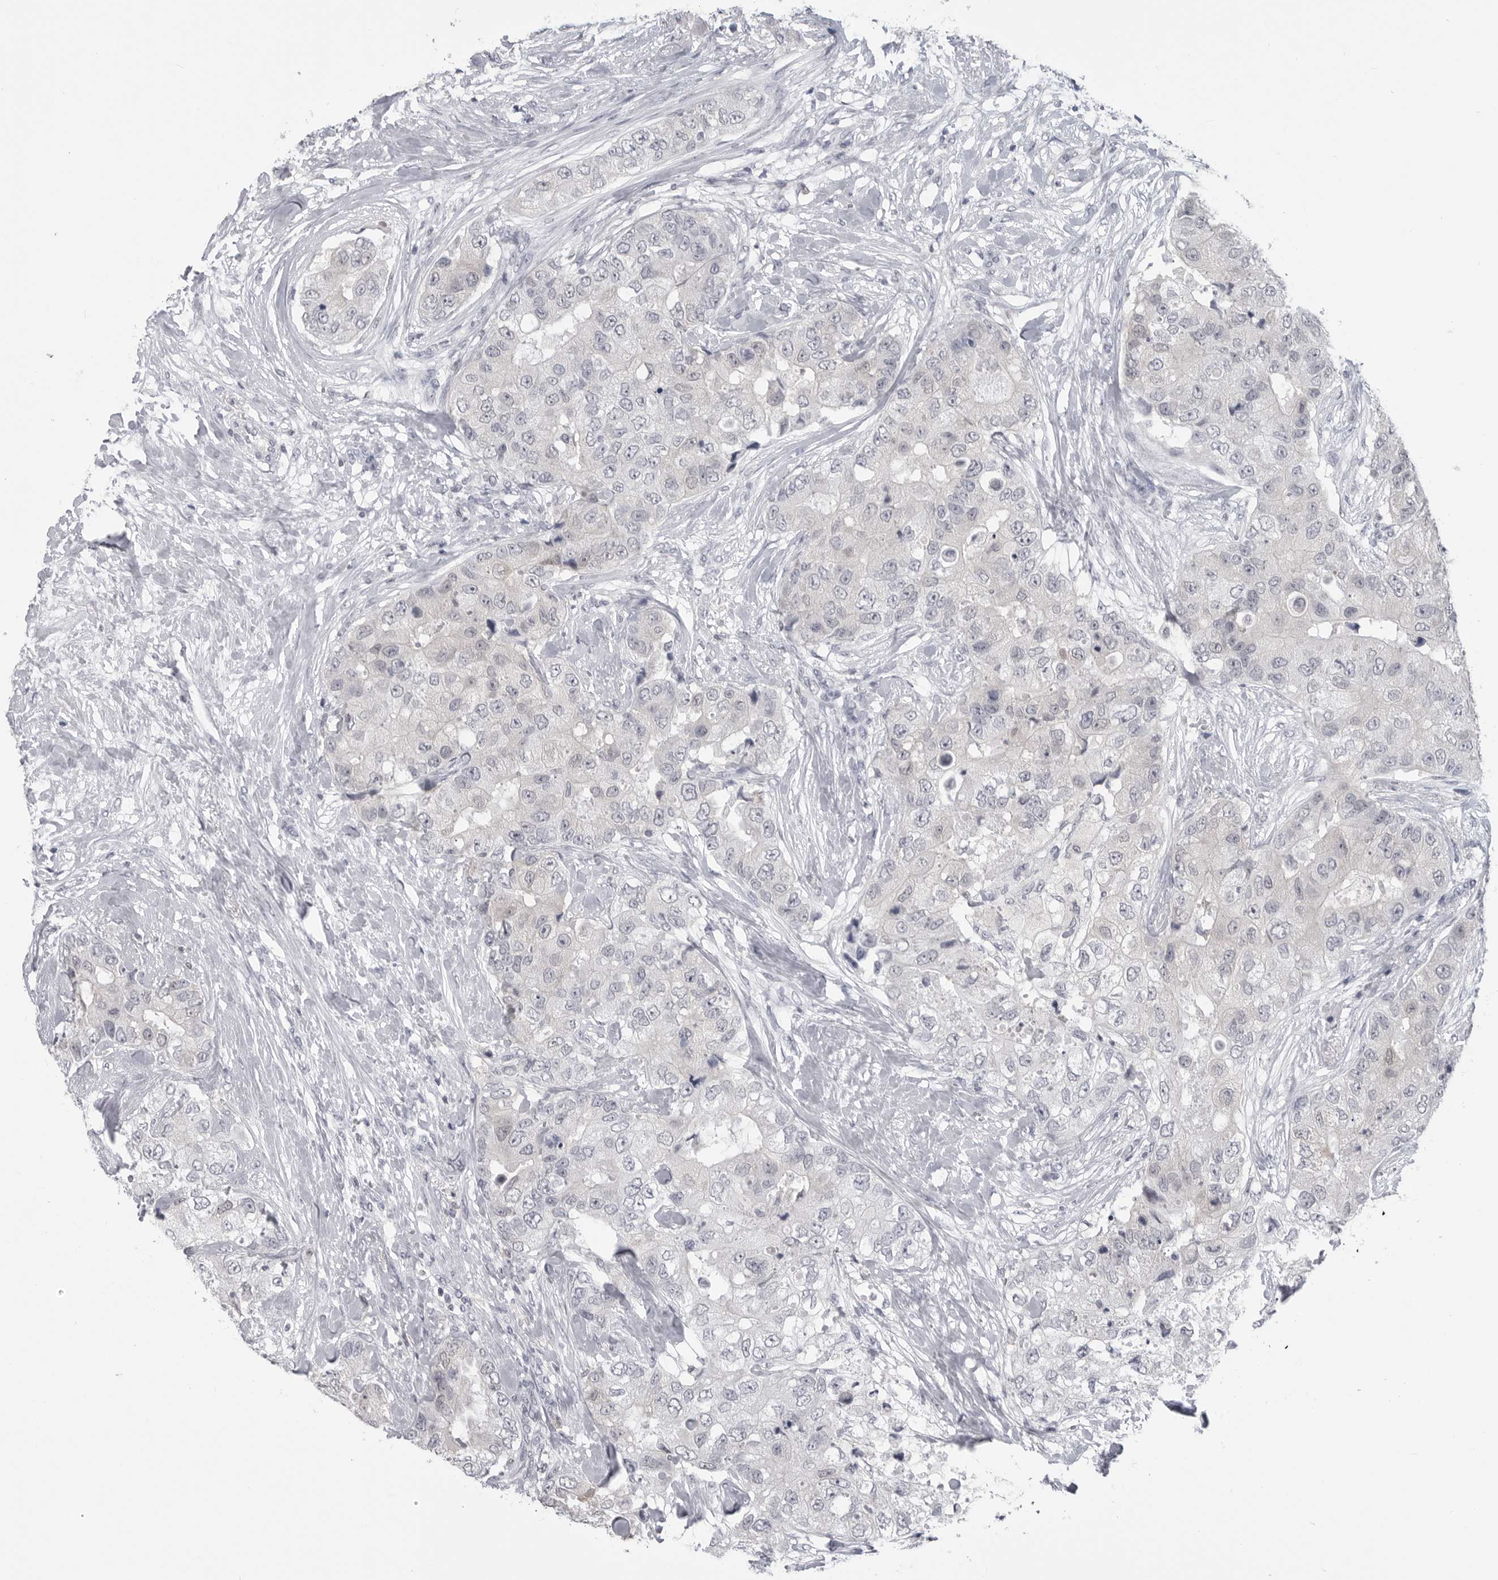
{"staining": {"intensity": "negative", "quantity": "none", "location": "none"}, "tissue": "breast cancer", "cell_type": "Tumor cells", "image_type": "cancer", "snomed": [{"axis": "morphology", "description": "Duct carcinoma"}, {"axis": "topography", "description": "Breast"}], "caption": "The micrograph exhibits no significant expression in tumor cells of intraductal carcinoma (breast). (DAB (3,3'-diaminobenzidine) immunohistochemistry (IHC), high magnification).", "gene": "PNPO", "patient": {"sex": "female", "age": 62}}